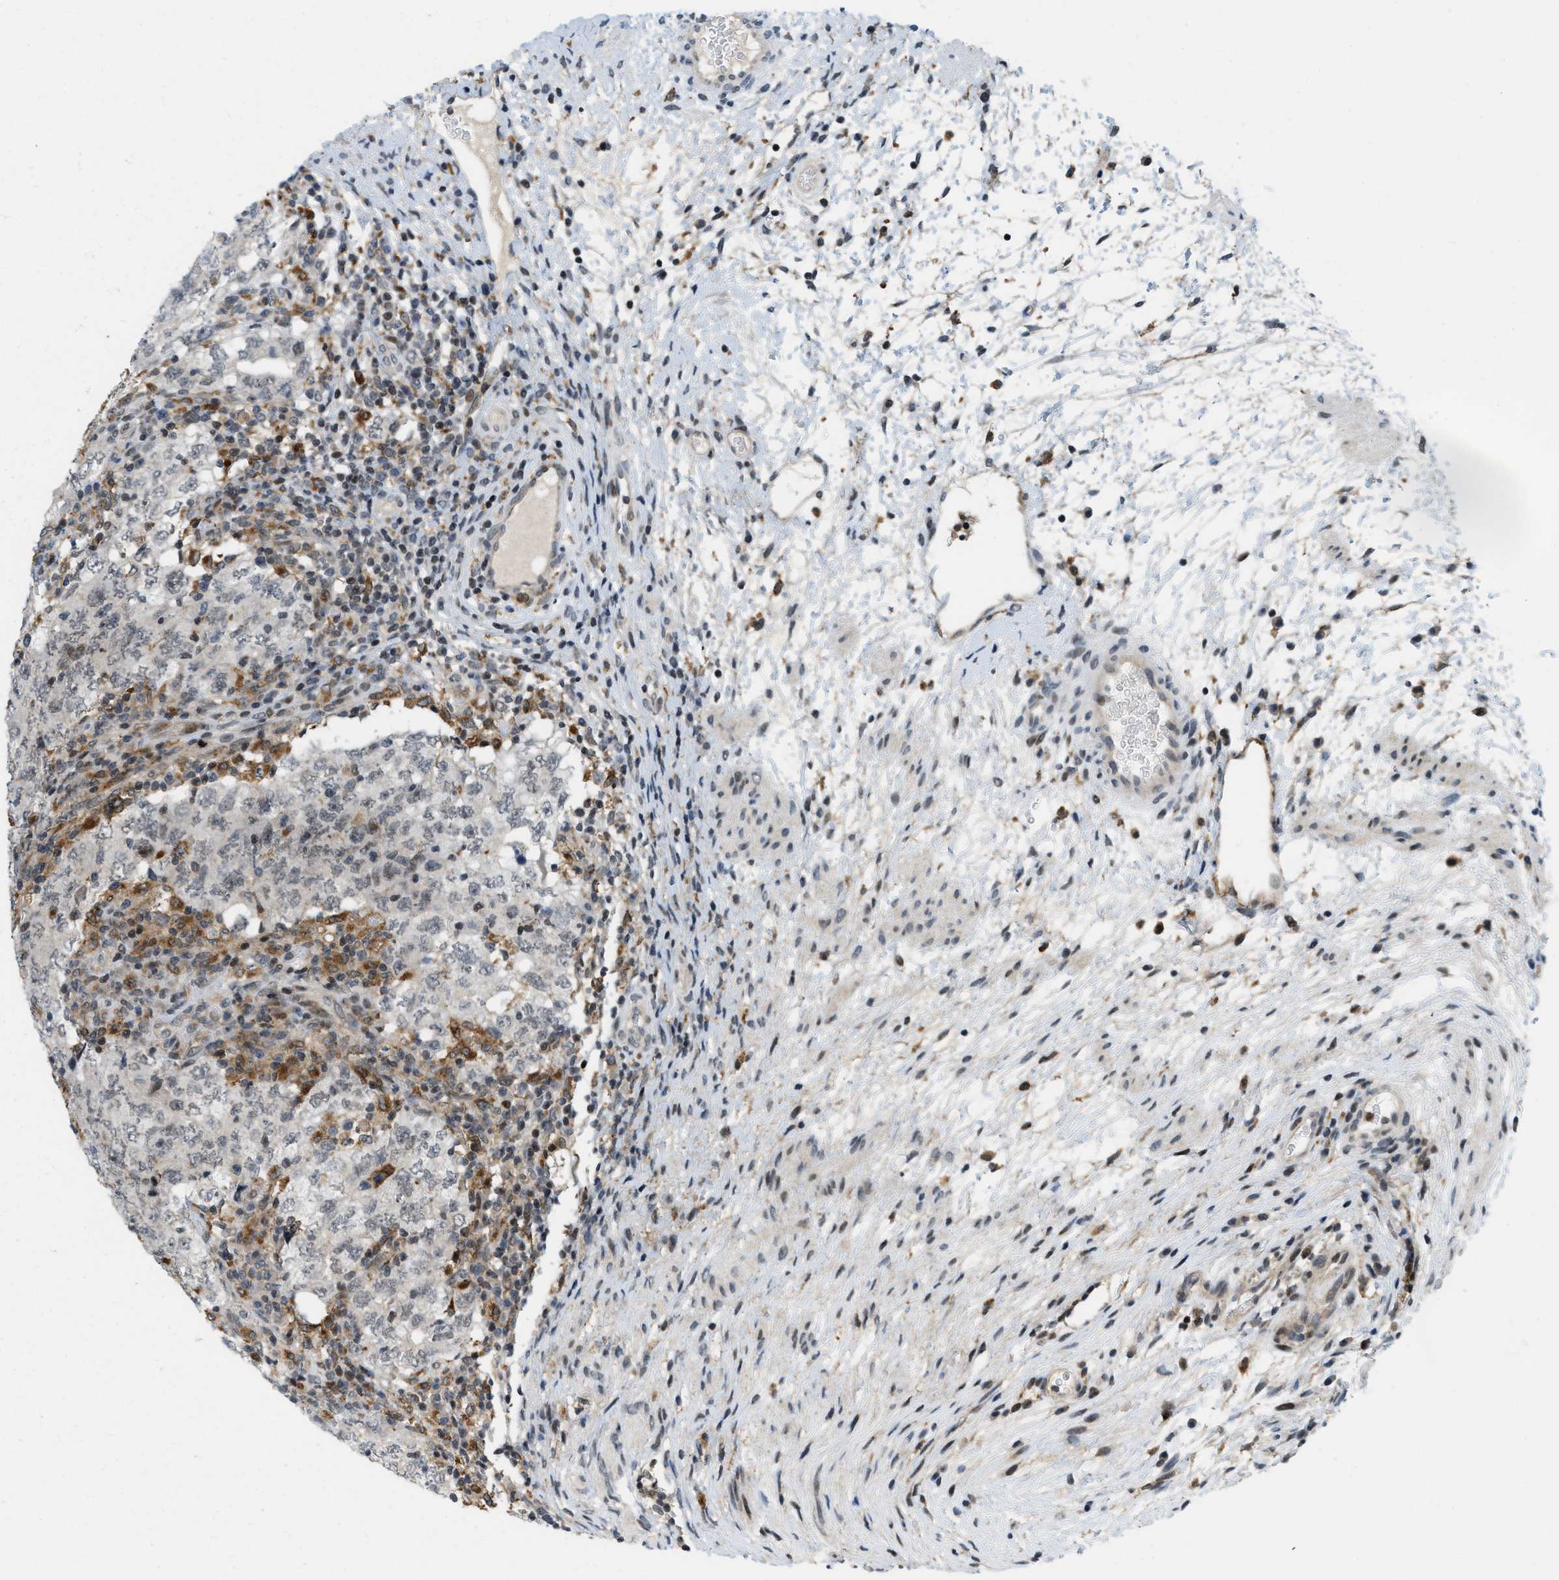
{"staining": {"intensity": "weak", "quantity": "<25%", "location": "nuclear"}, "tissue": "testis cancer", "cell_type": "Tumor cells", "image_type": "cancer", "snomed": [{"axis": "morphology", "description": "Carcinoma, Embryonal, NOS"}, {"axis": "topography", "description": "Testis"}], "caption": "Testis cancer (embryonal carcinoma) was stained to show a protein in brown. There is no significant expression in tumor cells.", "gene": "ING1", "patient": {"sex": "male", "age": 26}}